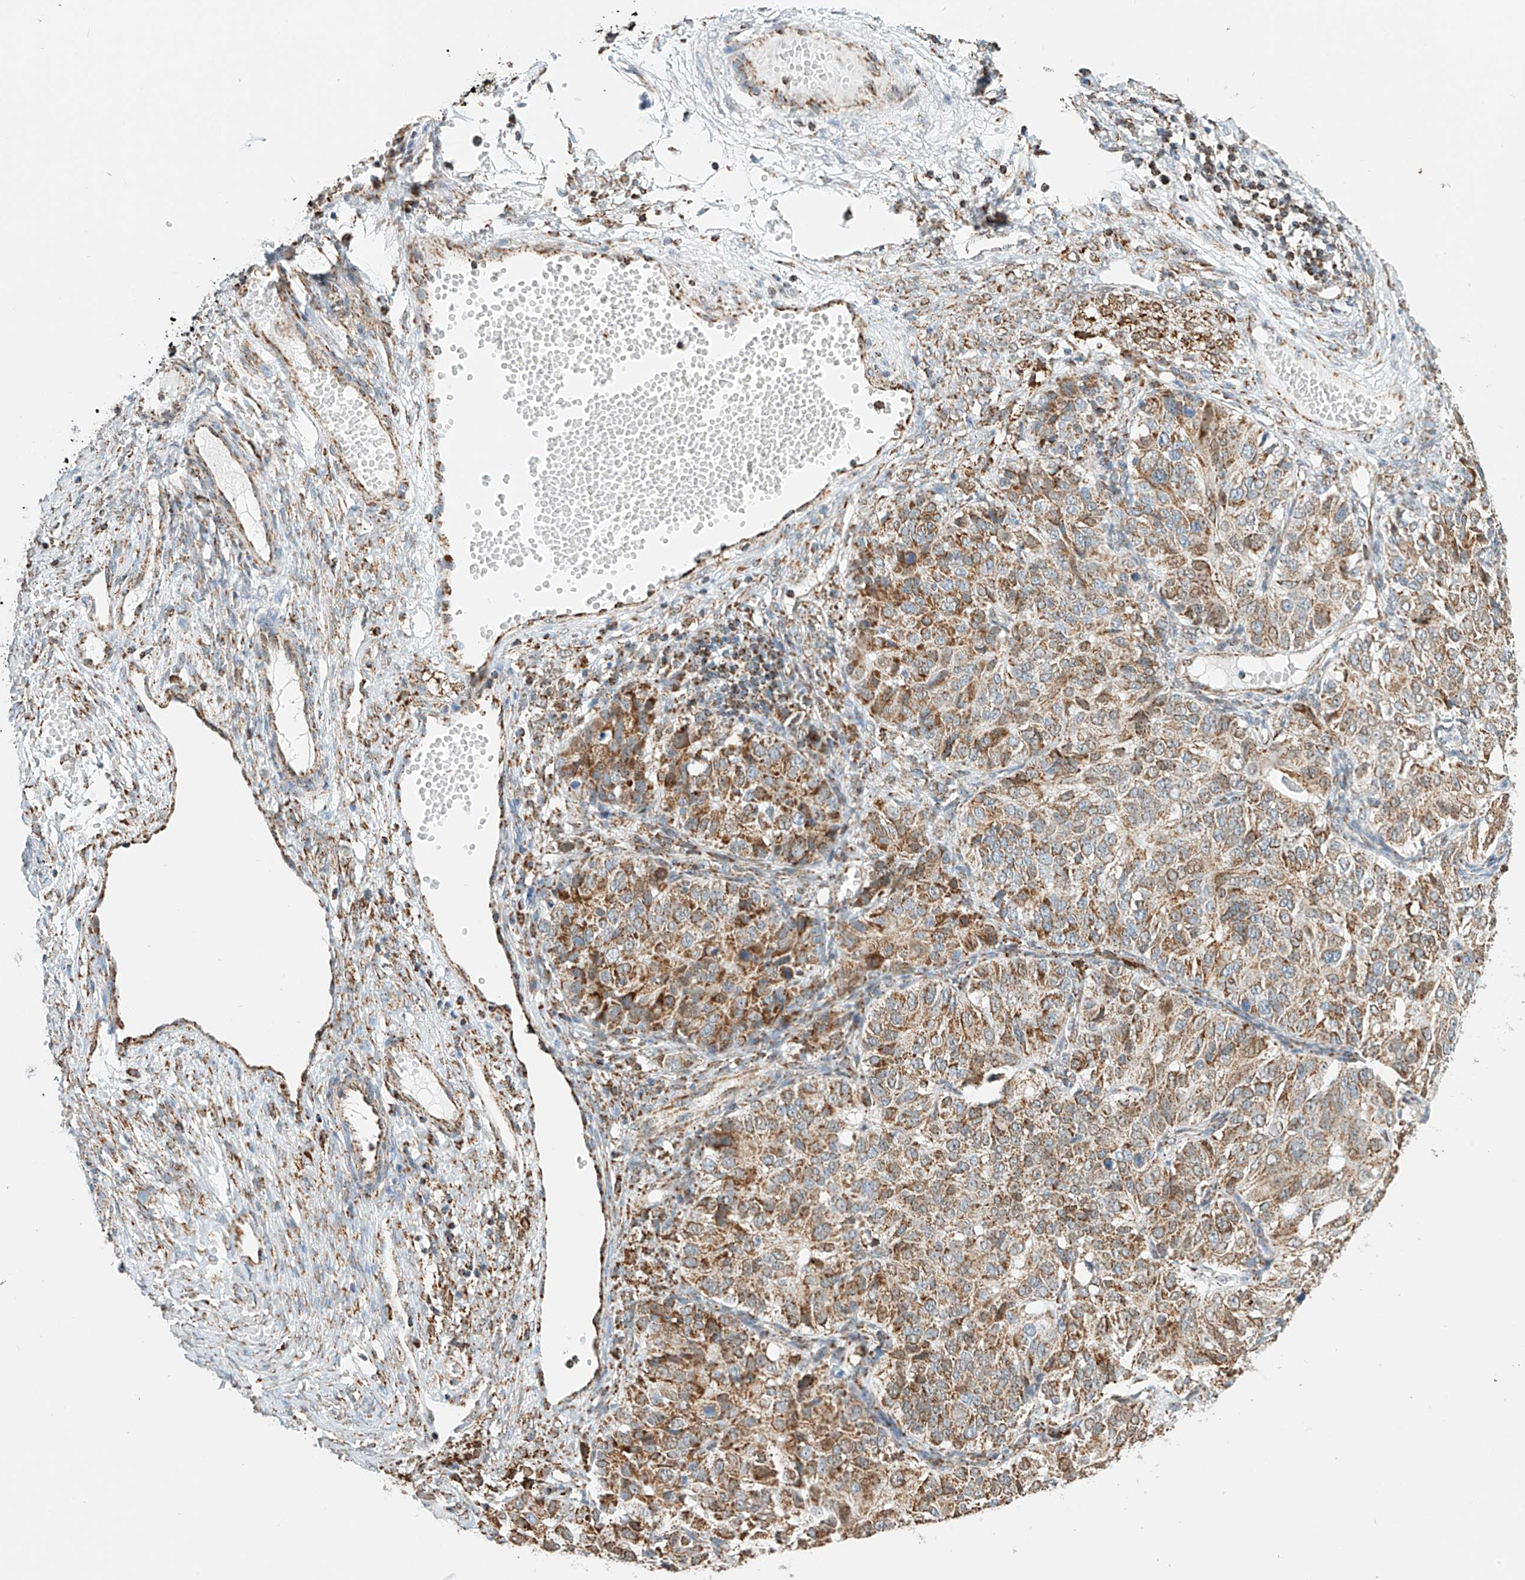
{"staining": {"intensity": "moderate", "quantity": ">75%", "location": "cytoplasmic/membranous"}, "tissue": "ovarian cancer", "cell_type": "Tumor cells", "image_type": "cancer", "snomed": [{"axis": "morphology", "description": "Carcinoma, endometroid"}, {"axis": "topography", "description": "Ovary"}], "caption": "Immunohistochemical staining of ovarian endometroid carcinoma demonstrates medium levels of moderate cytoplasmic/membranous protein positivity in about >75% of tumor cells.", "gene": "PPA2", "patient": {"sex": "female", "age": 51}}